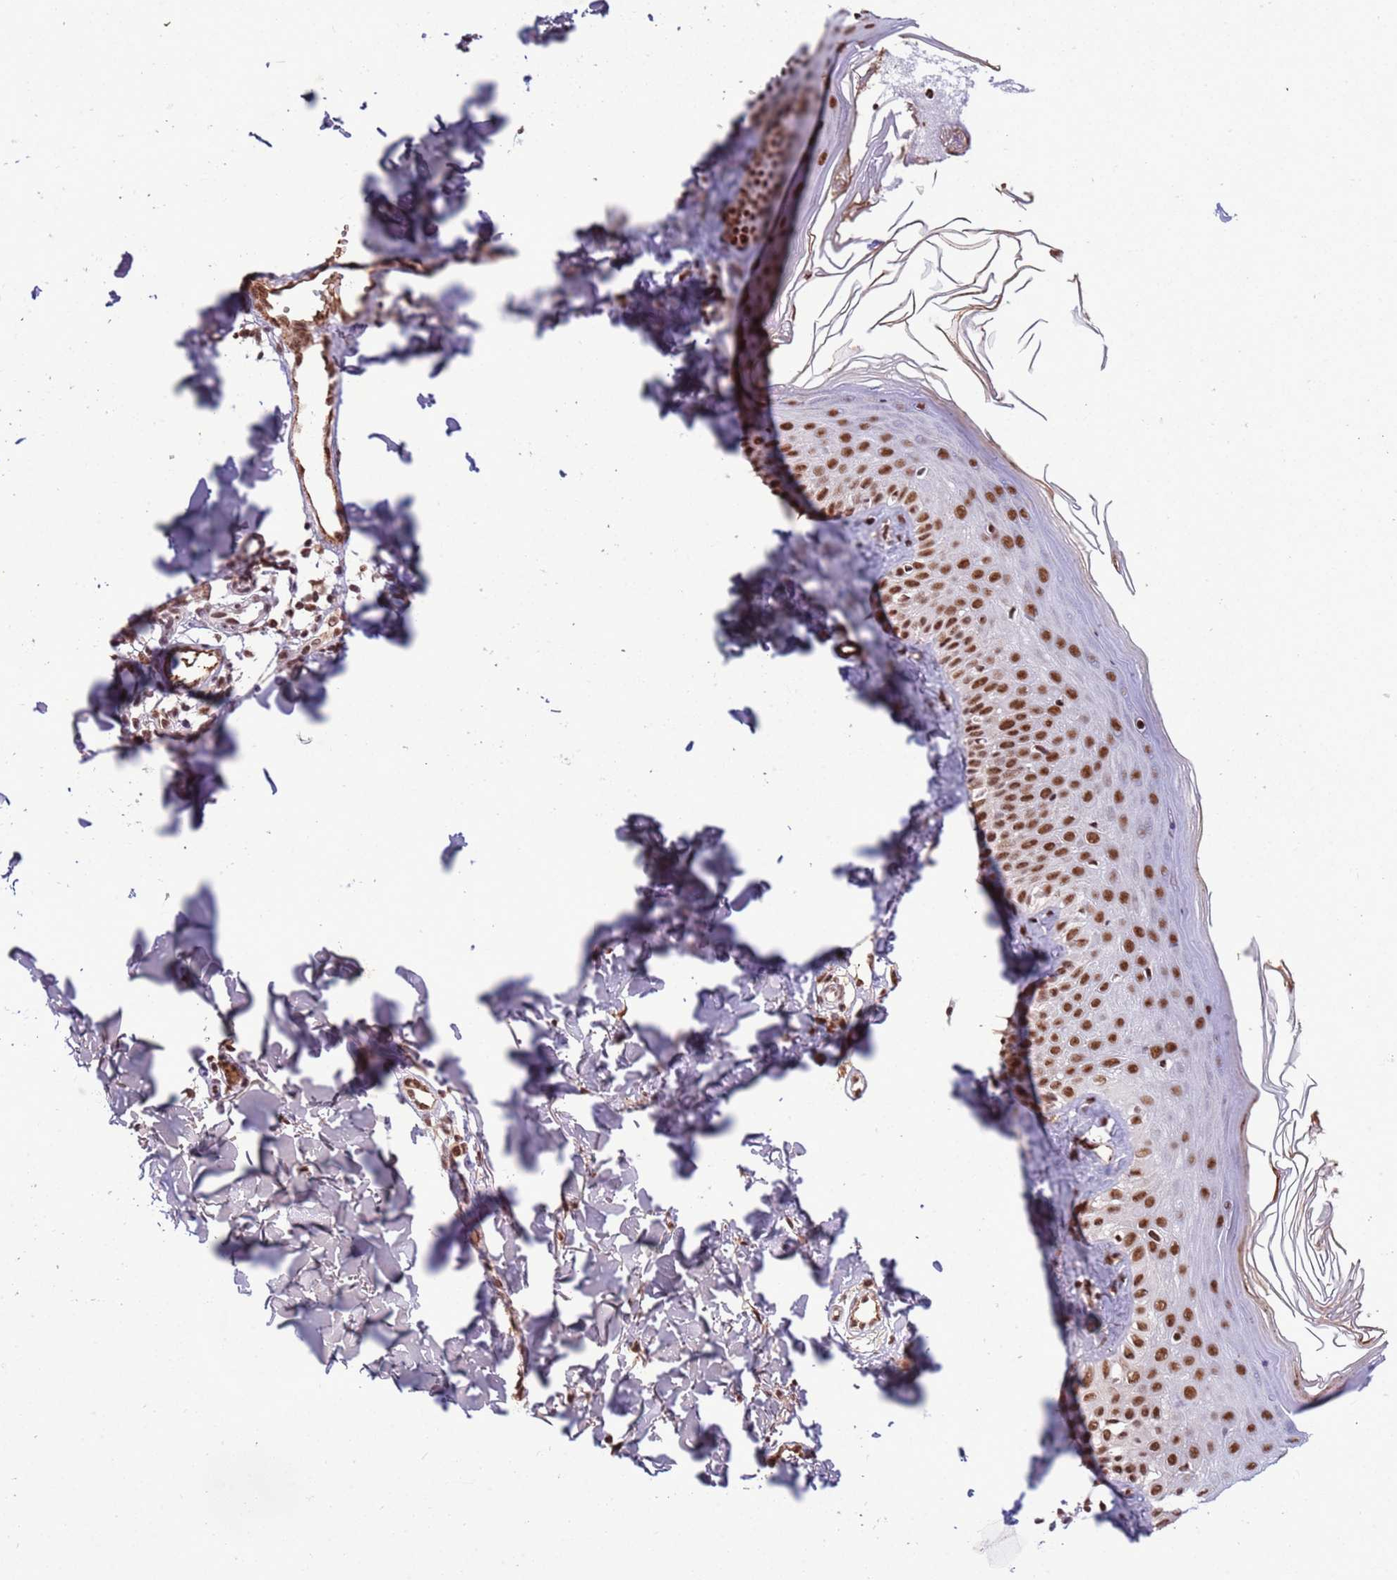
{"staining": {"intensity": "strong", "quantity": ">75%", "location": "nuclear"}, "tissue": "skin", "cell_type": "Fibroblasts", "image_type": "normal", "snomed": [{"axis": "morphology", "description": "Normal tissue, NOS"}, {"axis": "topography", "description": "Skin"}], "caption": "High-power microscopy captured an immunohistochemistry (IHC) micrograph of normal skin, revealing strong nuclear positivity in about >75% of fibroblasts.", "gene": "SRRT", "patient": {"sex": "male", "age": 52}}